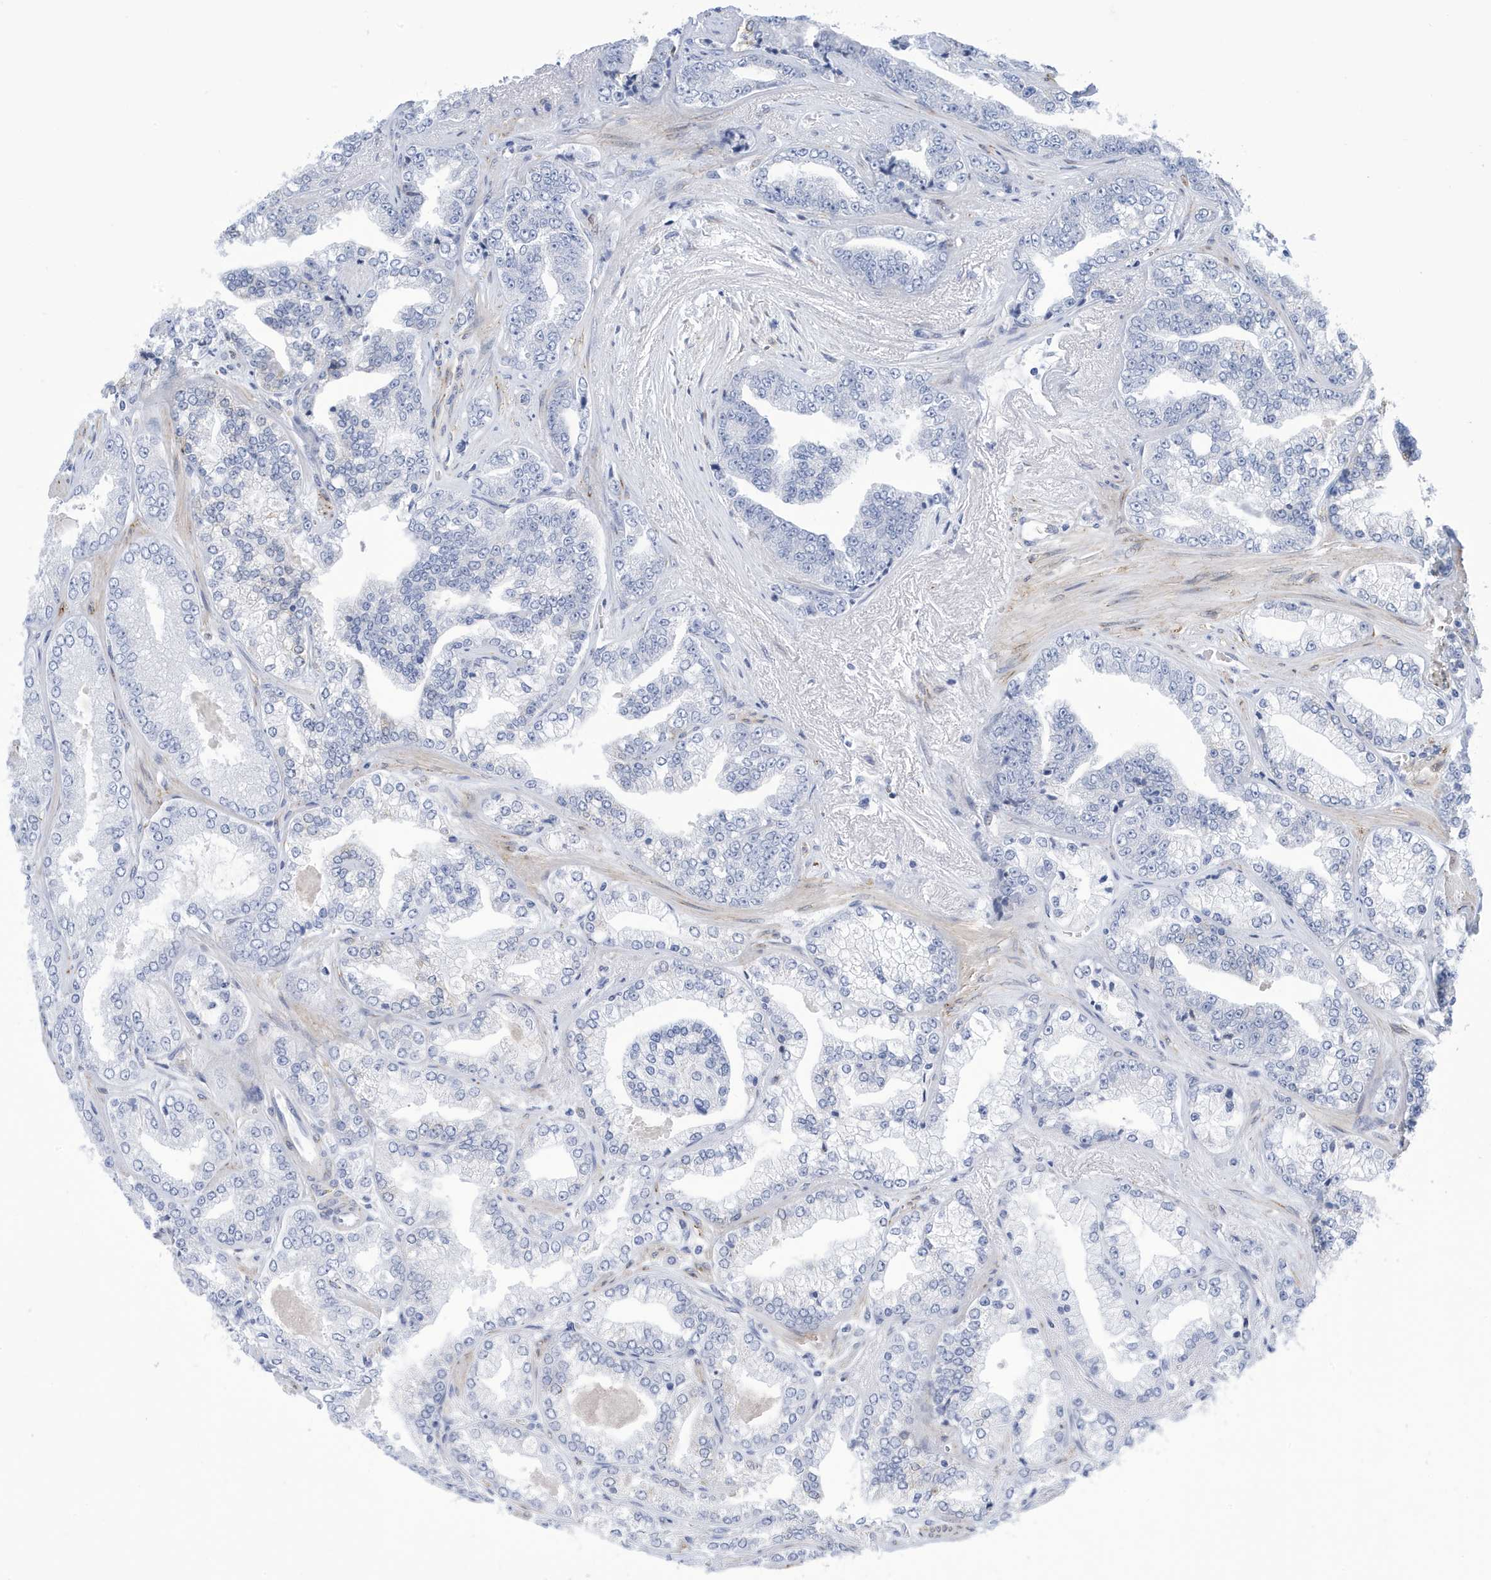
{"staining": {"intensity": "negative", "quantity": "none", "location": "none"}, "tissue": "prostate cancer", "cell_type": "Tumor cells", "image_type": "cancer", "snomed": [{"axis": "morphology", "description": "Adenocarcinoma, High grade"}, {"axis": "topography", "description": "Prostate"}], "caption": "Prostate cancer (high-grade adenocarcinoma) was stained to show a protein in brown. There is no significant expression in tumor cells.", "gene": "SEMA3F", "patient": {"sex": "male", "age": 71}}